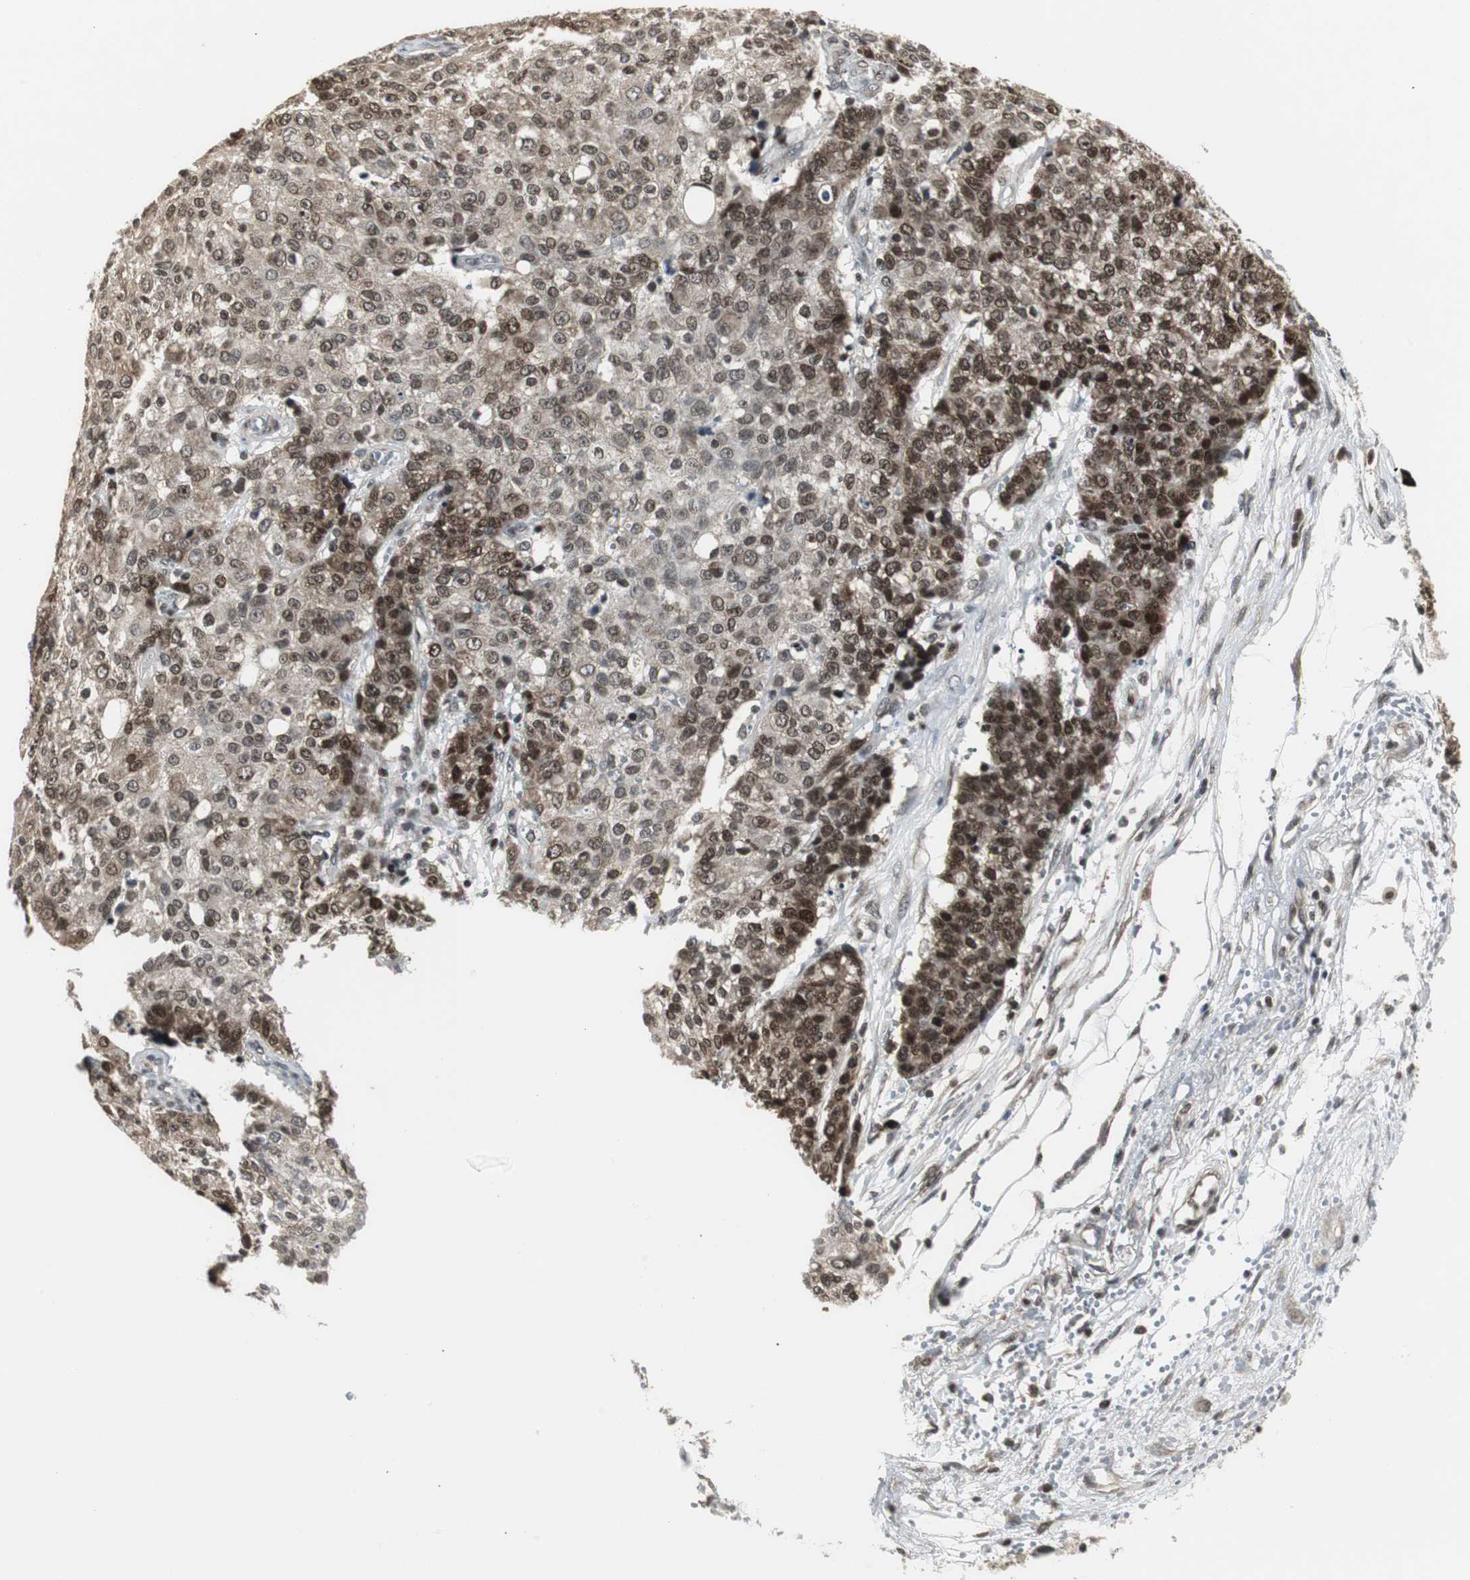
{"staining": {"intensity": "moderate", "quantity": "25%-75%", "location": "cytoplasmic/membranous,nuclear"}, "tissue": "ovarian cancer", "cell_type": "Tumor cells", "image_type": "cancer", "snomed": [{"axis": "morphology", "description": "Carcinoma, endometroid"}, {"axis": "topography", "description": "Ovary"}], "caption": "Tumor cells demonstrate medium levels of moderate cytoplasmic/membranous and nuclear positivity in about 25%-75% of cells in endometroid carcinoma (ovarian). The staining was performed using DAB, with brown indicating positive protein expression. Nuclei are stained blue with hematoxylin.", "gene": "MPG", "patient": {"sex": "female", "age": 42}}